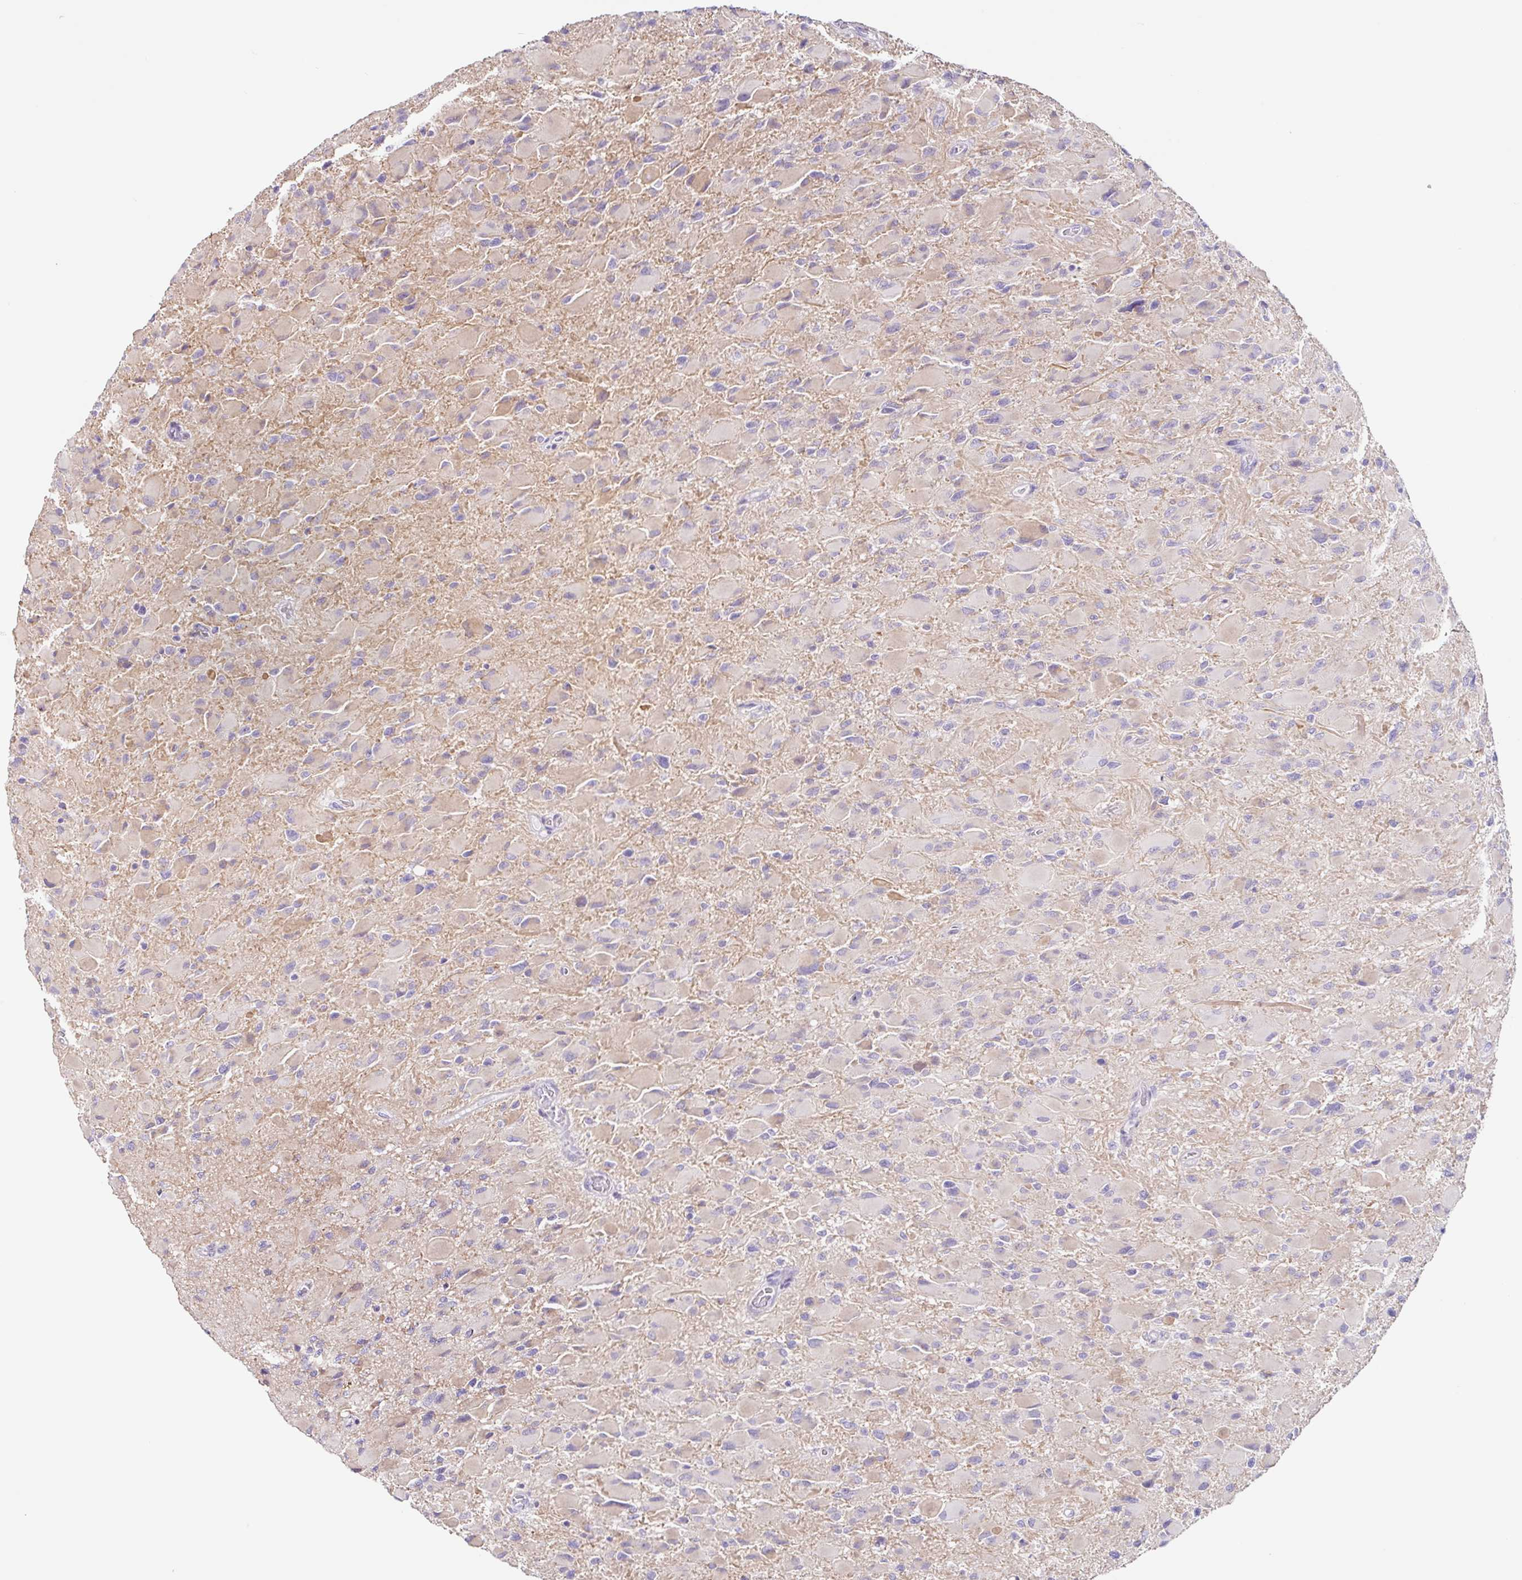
{"staining": {"intensity": "negative", "quantity": "none", "location": "none"}, "tissue": "glioma", "cell_type": "Tumor cells", "image_type": "cancer", "snomed": [{"axis": "morphology", "description": "Glioma, malignant, High grade"}, {"axis": "topography", "description": "Cerebral cortex"}], "caption": "This is an immunohistochemistry (IHC) image of glioma. There is no expression in tumor cells.", "gene": "DCAF17", "patient": {"sex": "female", "age": 36}}